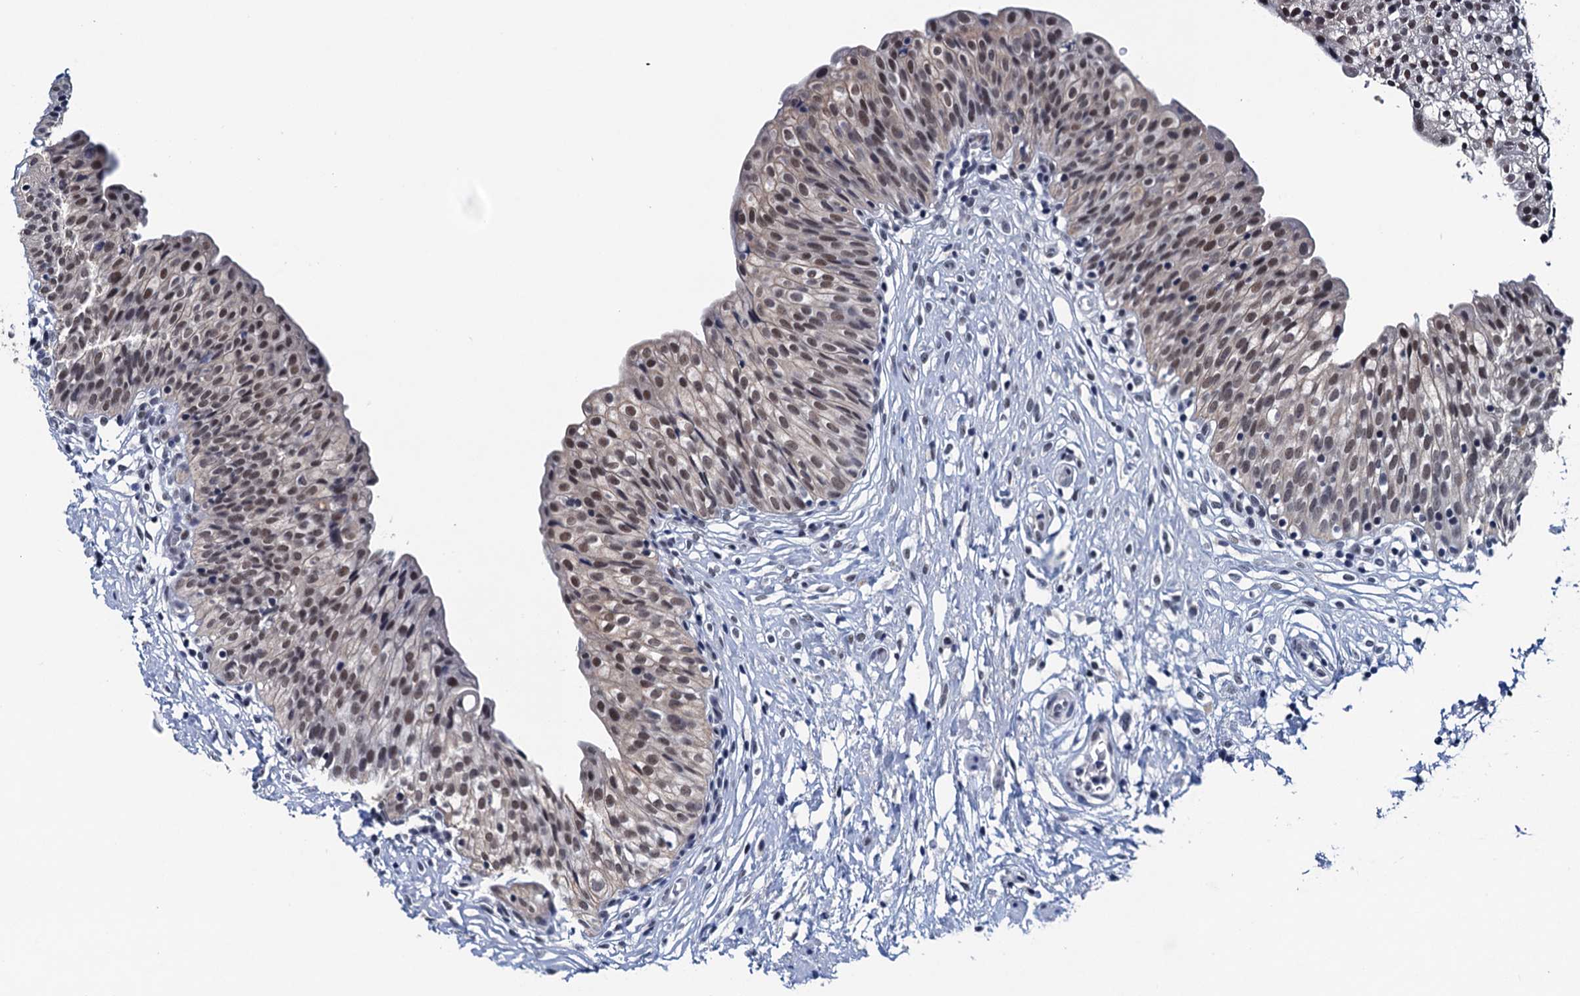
{"staining": {"intensity": "moderate", "quantity": ">75%", "location": "nuclear"}, "tissue": "urinary bladder", "cell_type": "Urothelial cells", "image_type": "normal", "snomed": [{"axis": "morphology", "description": "Normal tissue, NOS"}, {"axis": "topography", "description": "Urinary bladder"}], "caption": "This micrograph demonstrates immunohistochemistry (IHC) staining of unremarkable human urinary bladder, with medium moderate nuclear positivity in about >75% of urothelial cells.", "gene": "FNBP4", "patient": {"sex": "male", "age": 55}}